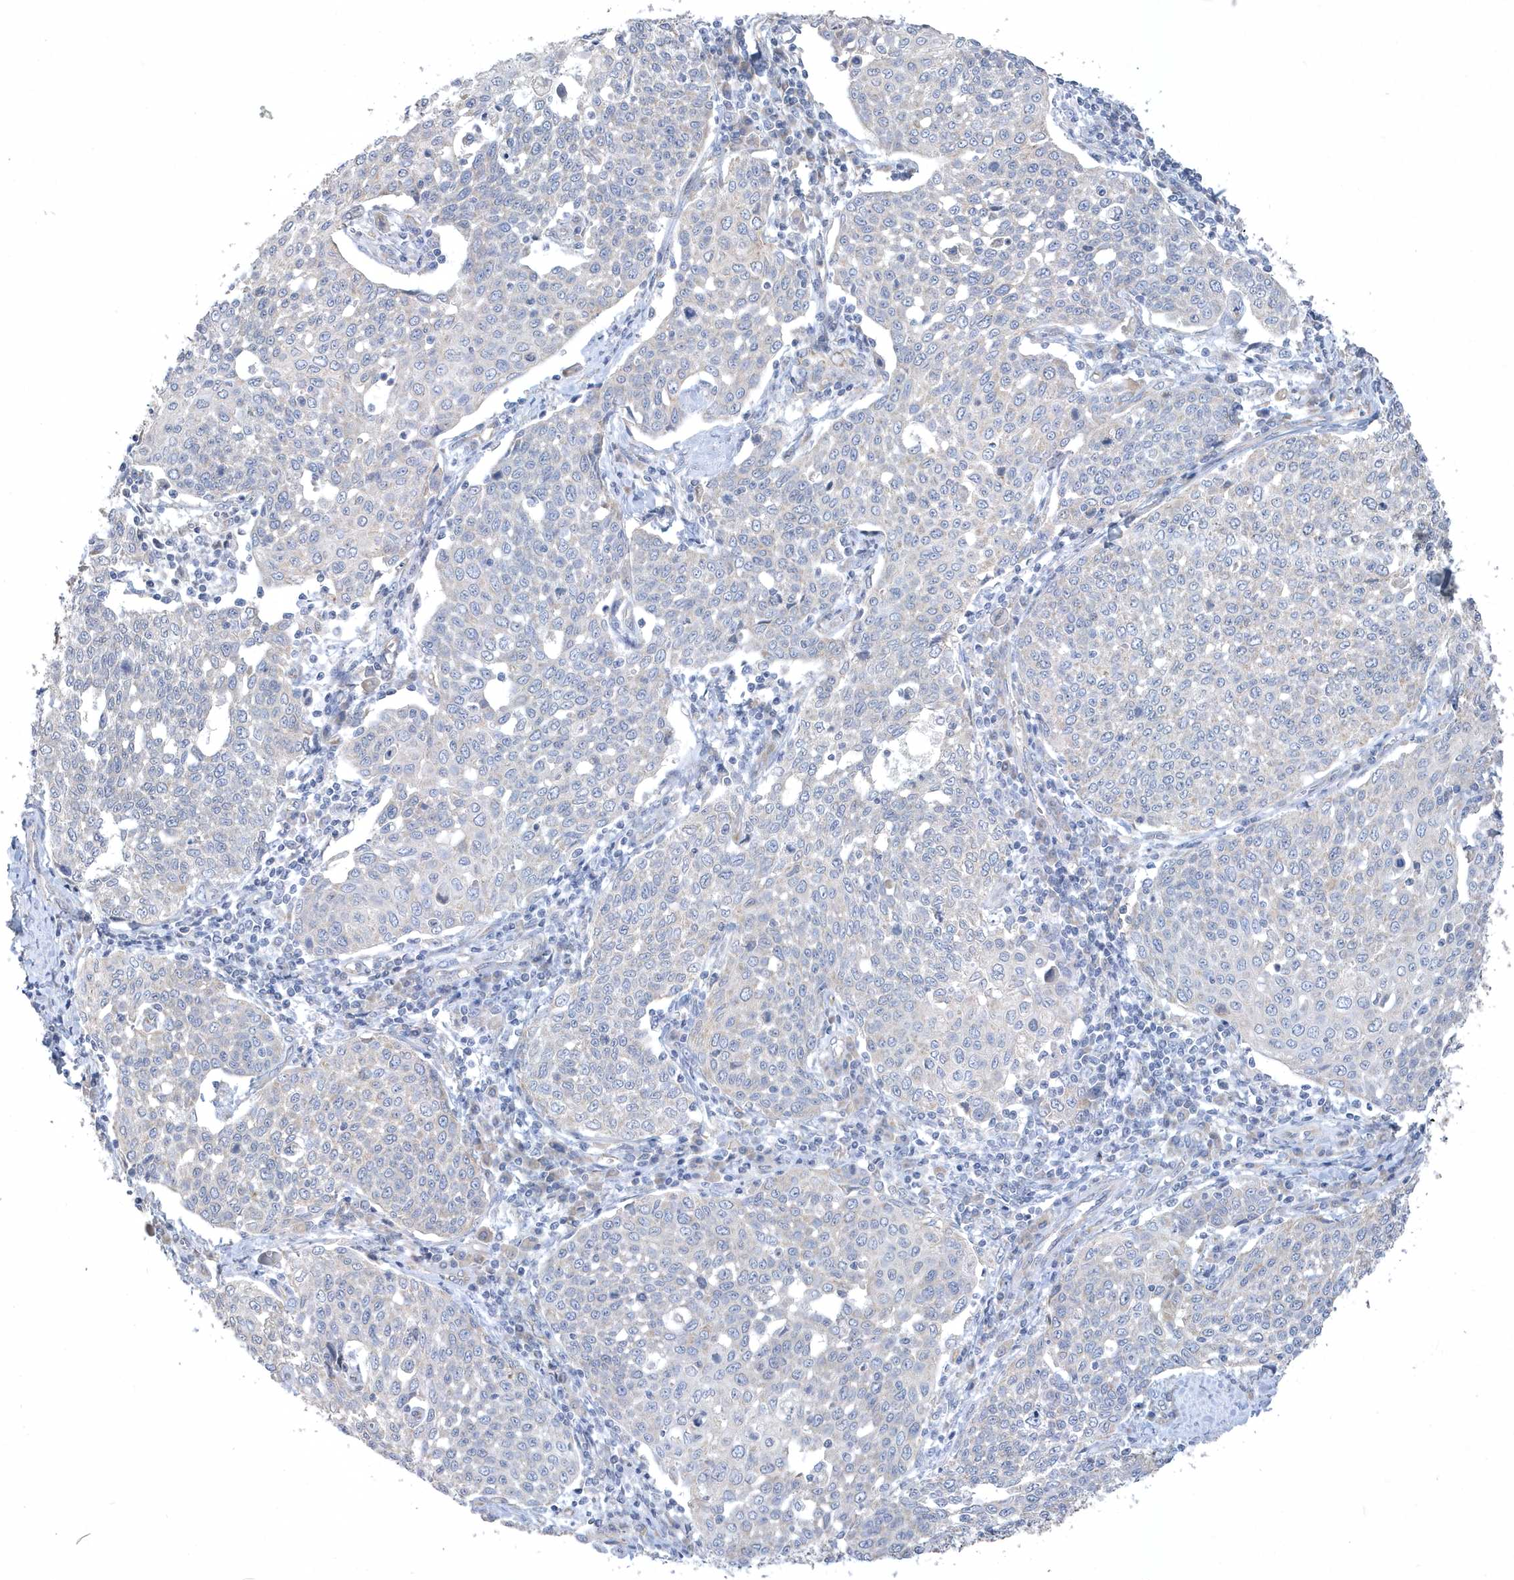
{"staining": {"intensity": "negative", "quantity": "none", "location": "none"}, "tissue": "cervical cancer", "cell_type": "Tumor cells", "image_type": "cancer", "snomed": [{"axis": "morphology", "description": "Squamous cell carcinoma, NOS"}, {"axis": "topography", "description": "Cervix"}], "caption": "This micrograph is of cervical squamous cell carcinoma stained with immunohistochemistry to label a protein in brown with the nuclei are counter-stained blue. There is no staining in tumor cells. (DAB (3,3'-diaminobenzidine) immunohistochemistry, high magnification).", "gene": "DGAT1", "patient": {"sex": "female", "age": 34}}